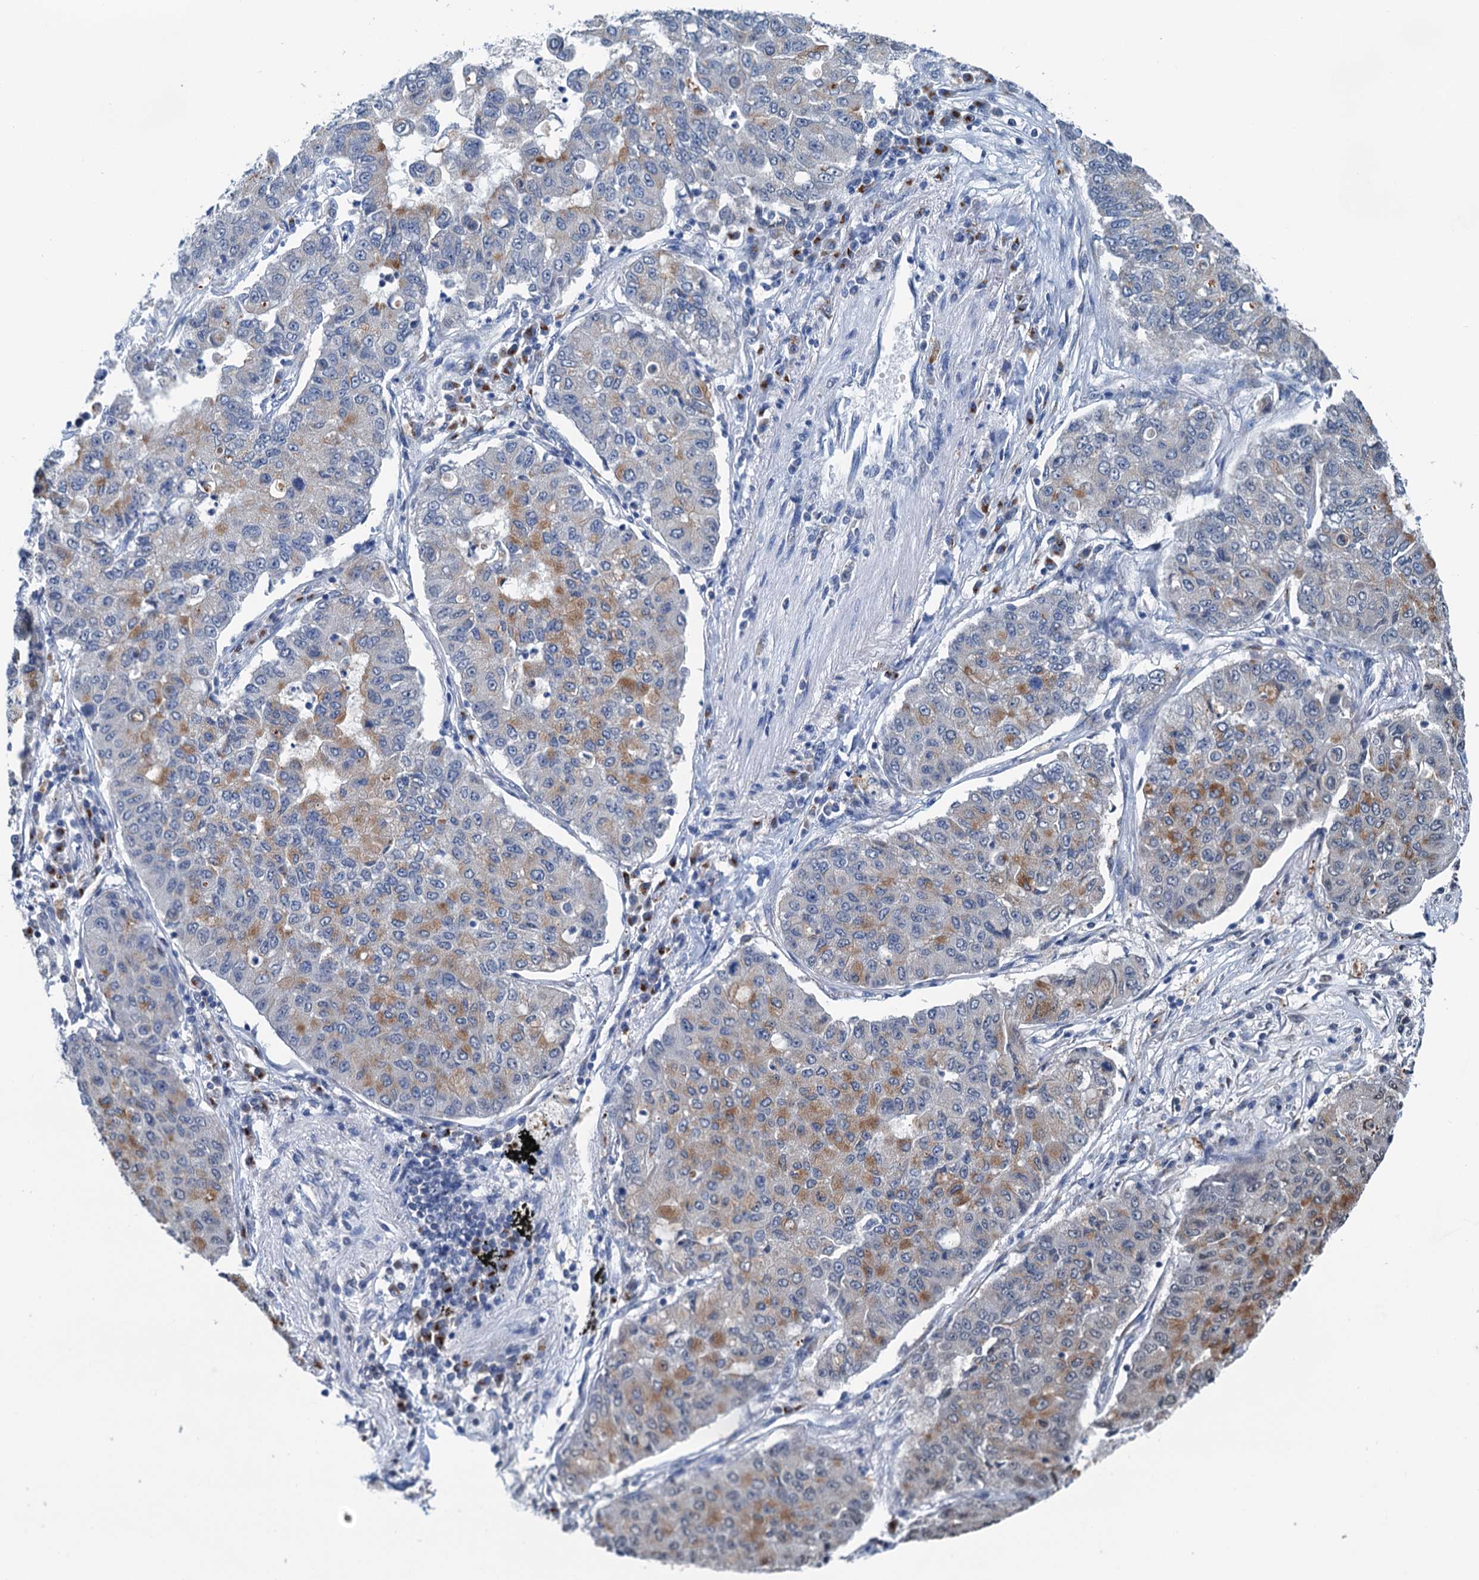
{"staining": {"intensity": "moderate", "quantity": "<25%", "location": "cytoplasmic/membranous"}, "tissue": "lung cancer", "cell_type": "Tumor cells", "image_type": "cancer", "snomed": [{"axis": "morphology", "description": "Squamous cell carcinoma, NOS"}, {"axis": "topography", "description": "Lung"}], "caption": "Squamous cell carcinoma (lung) was stained to show a protein in brown. There is low levels of moderate cytoplasmic/membranous expression in about <25% of tumor cells. (Brightfield microscopy of DAB IHC at high magnification).", "gene": "SHLD1", "patient": {"sex": "male", "age": 74}}